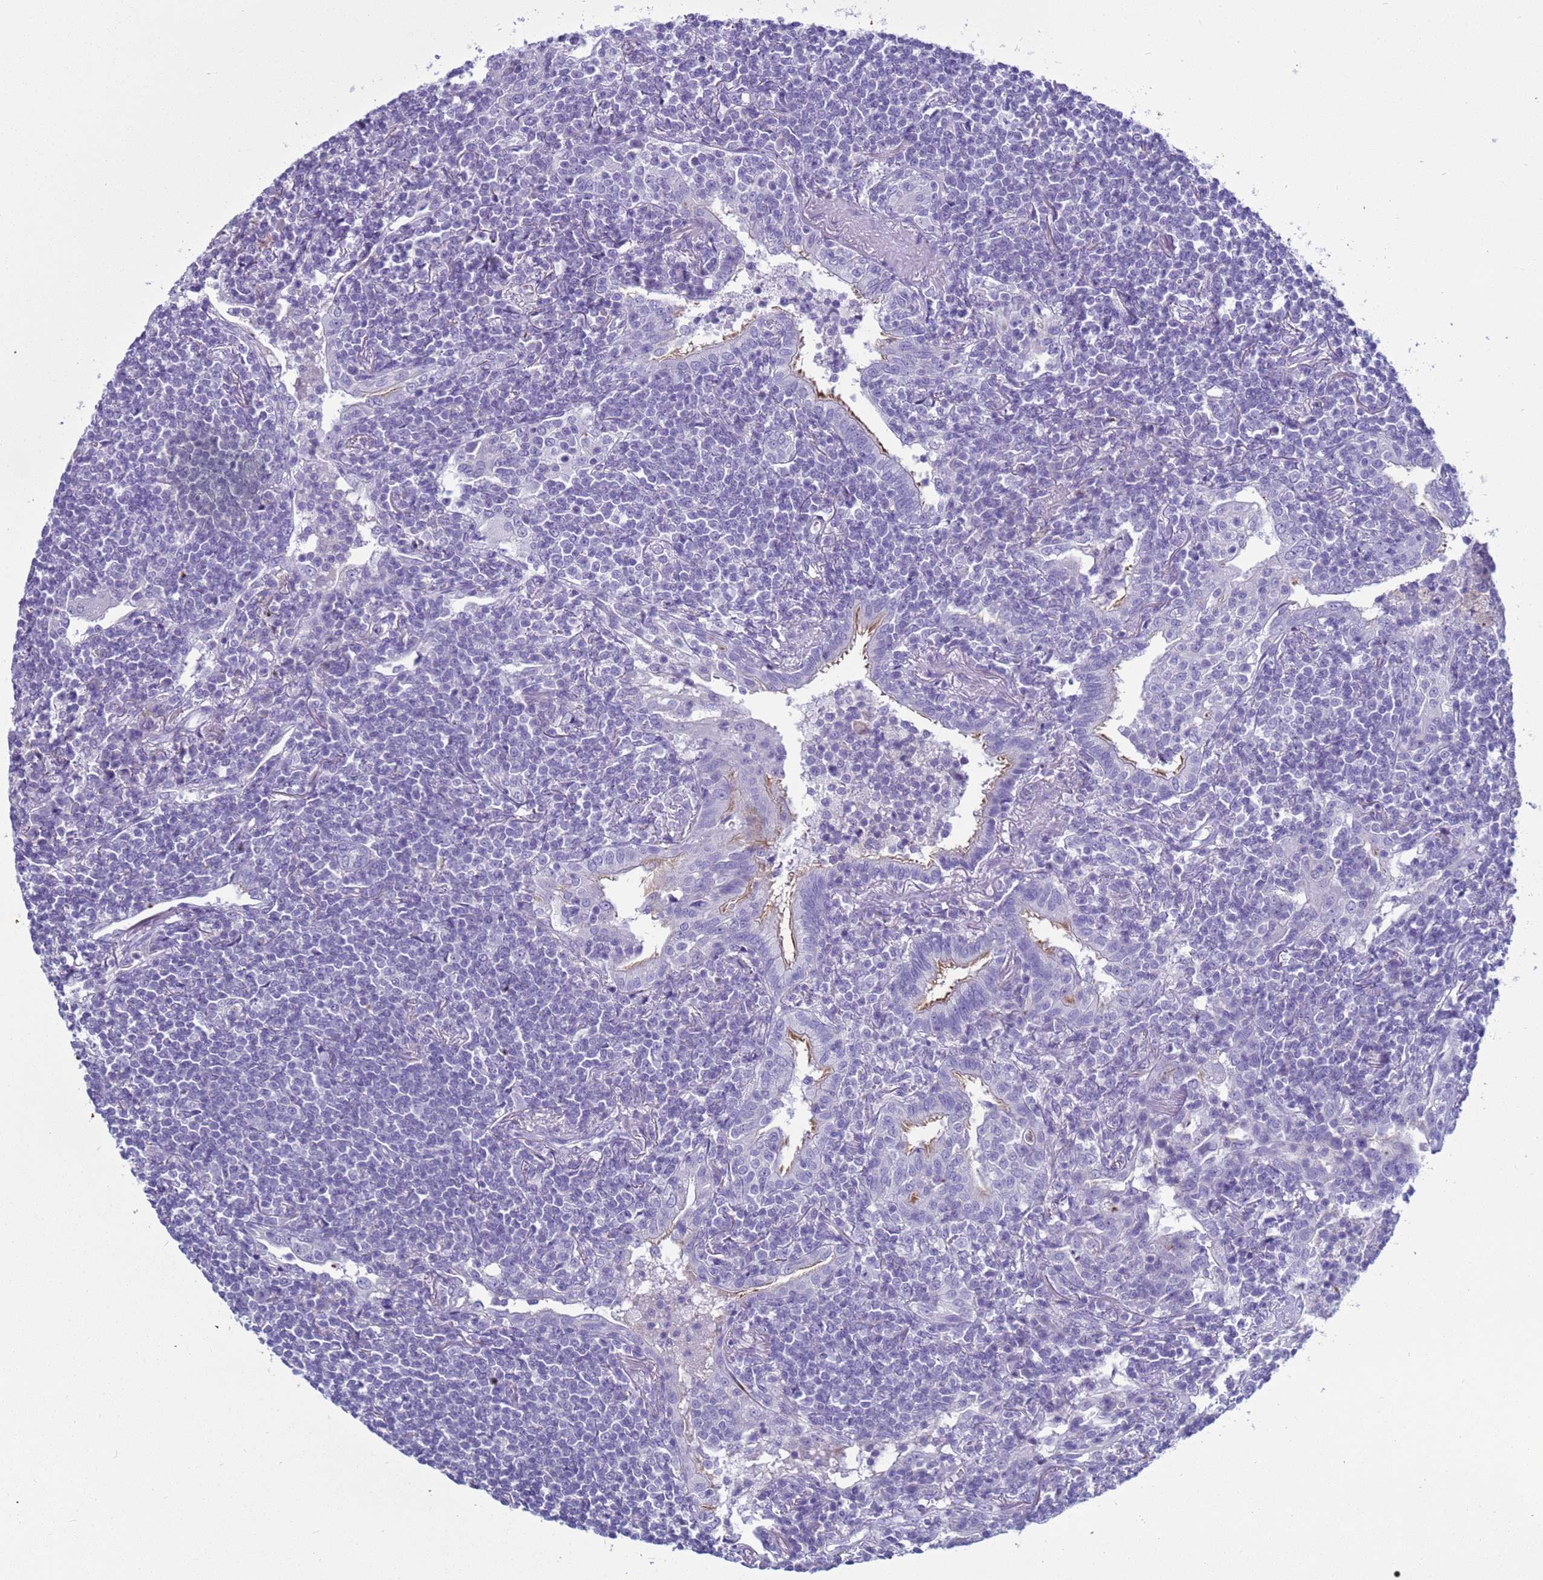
{"staining": {"intensity": "negative", "quantity": "none", "location": "none"}, "tissue": "lymphoma", "cell_type": "Tumor cells", "image_type": "cancer", "snomed": [{"axis": "morphology", "description": "Malignant lymphoma, non-Hodgkin's type, Low grade"}, {"axis": "topography", "description": "Lung"}], "caption": "Photomicrograph shows no significant protein expression in tumor cells of lymphoma. The staining is performed using DAB brown chromogen with nuclei counter-stained in using hematoxylin.", "gene": "CST4", "patient": {"sex": "female", "age": 71}}